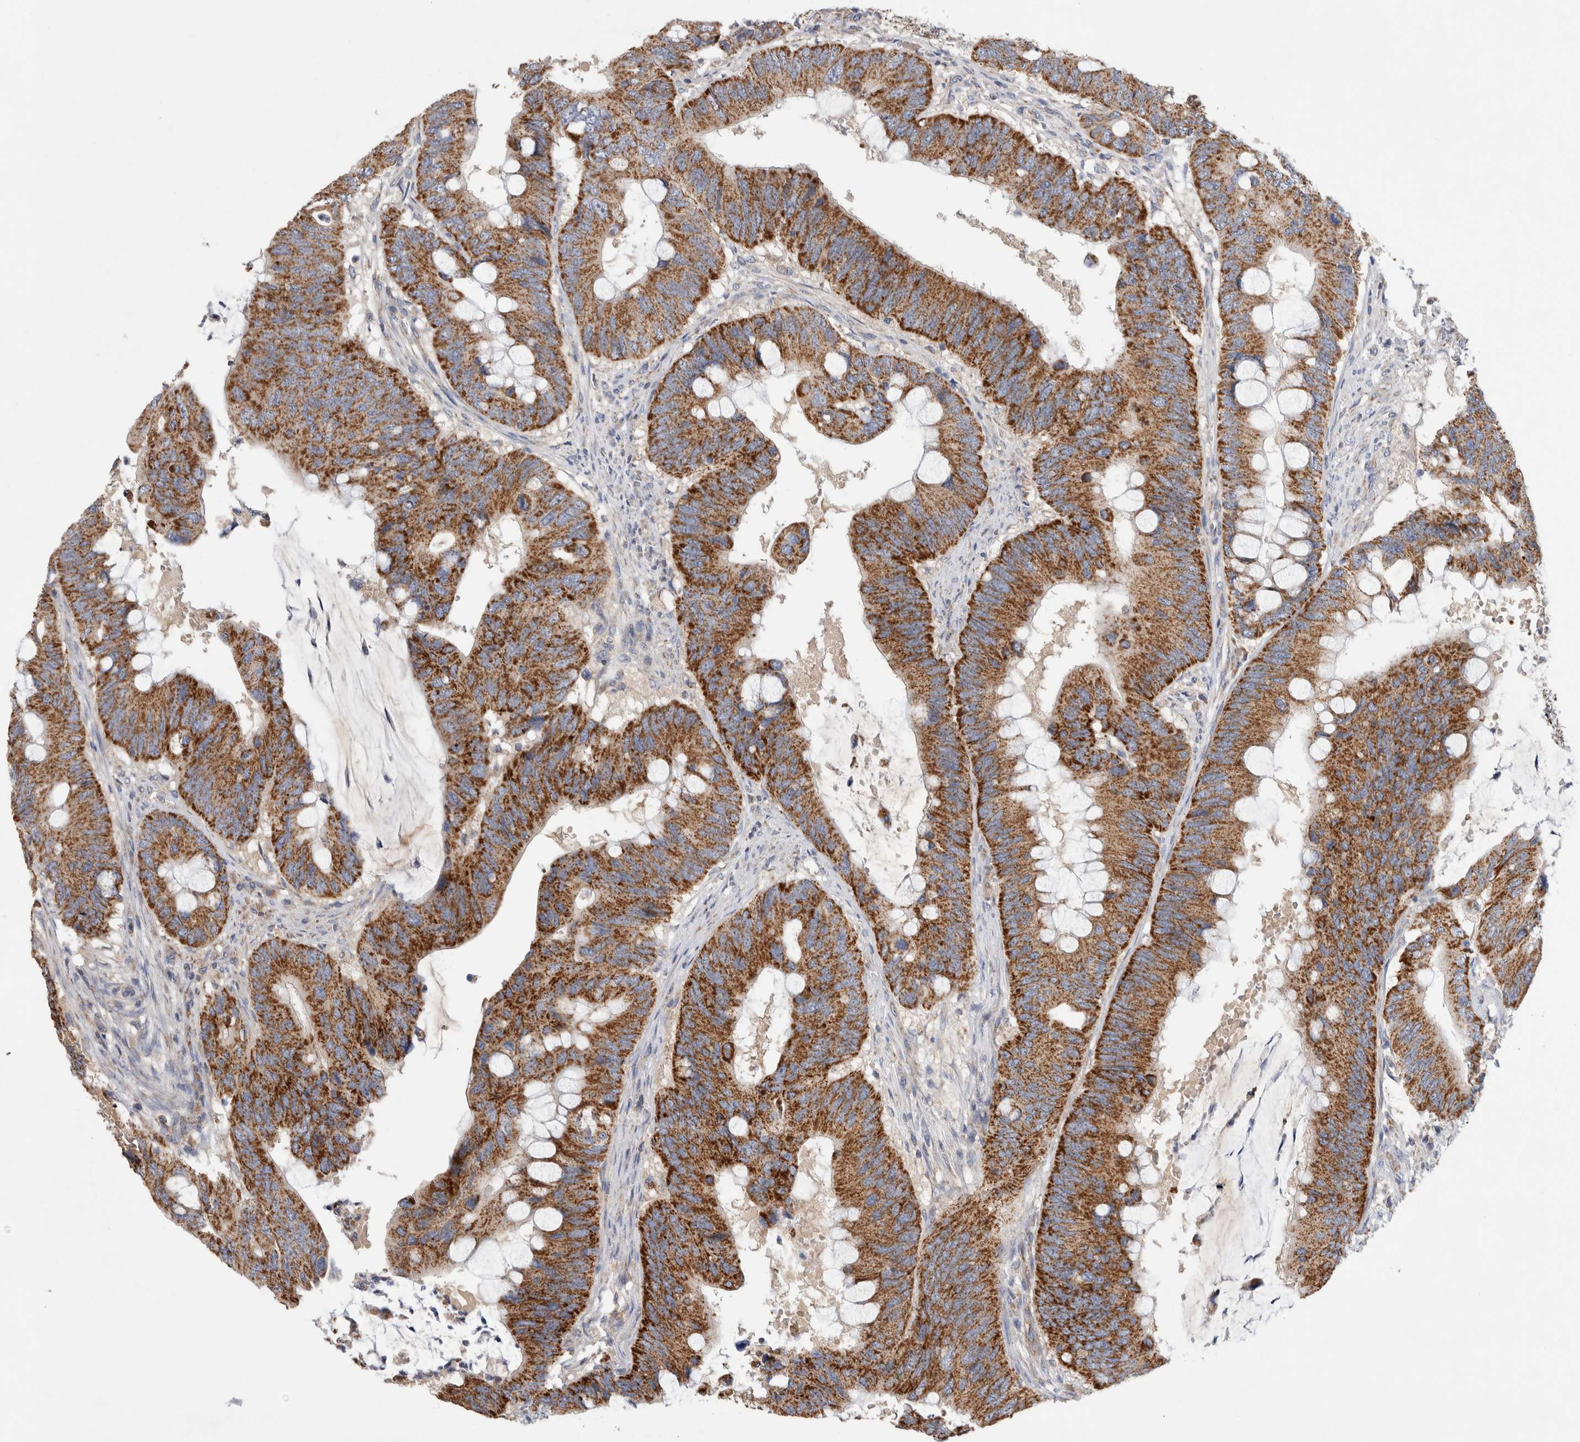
{"staining": {"intensity": "strong", "quantity": ">75%", "location": "cytoplasmic/membranous"}, "tissue": "colorectal cancer", "cell_type": "Tumor cells", "image_type": "cancer", "snomed": [{"axis": "morphology", "description": "Adenocarcinoma, NOS"}, {"axis": "topography", "description": "Colon"}], "caption": "Immunohistochemistry (IHC) staining of colorectal cancer, which demonstrates high levels of strong cytoplasmic/membranous expression in approximately >75% of tumor cells indicating strong cytoplasmic/membranous protein positivity. The staining was performed using DAB (3,3'-diaminobenzidine) (brown) for protein detection and nuclei were counterstained in hematoxylin (blue).", "gene": "IARS2", "patient": {"sex": "male", "age": 71}}